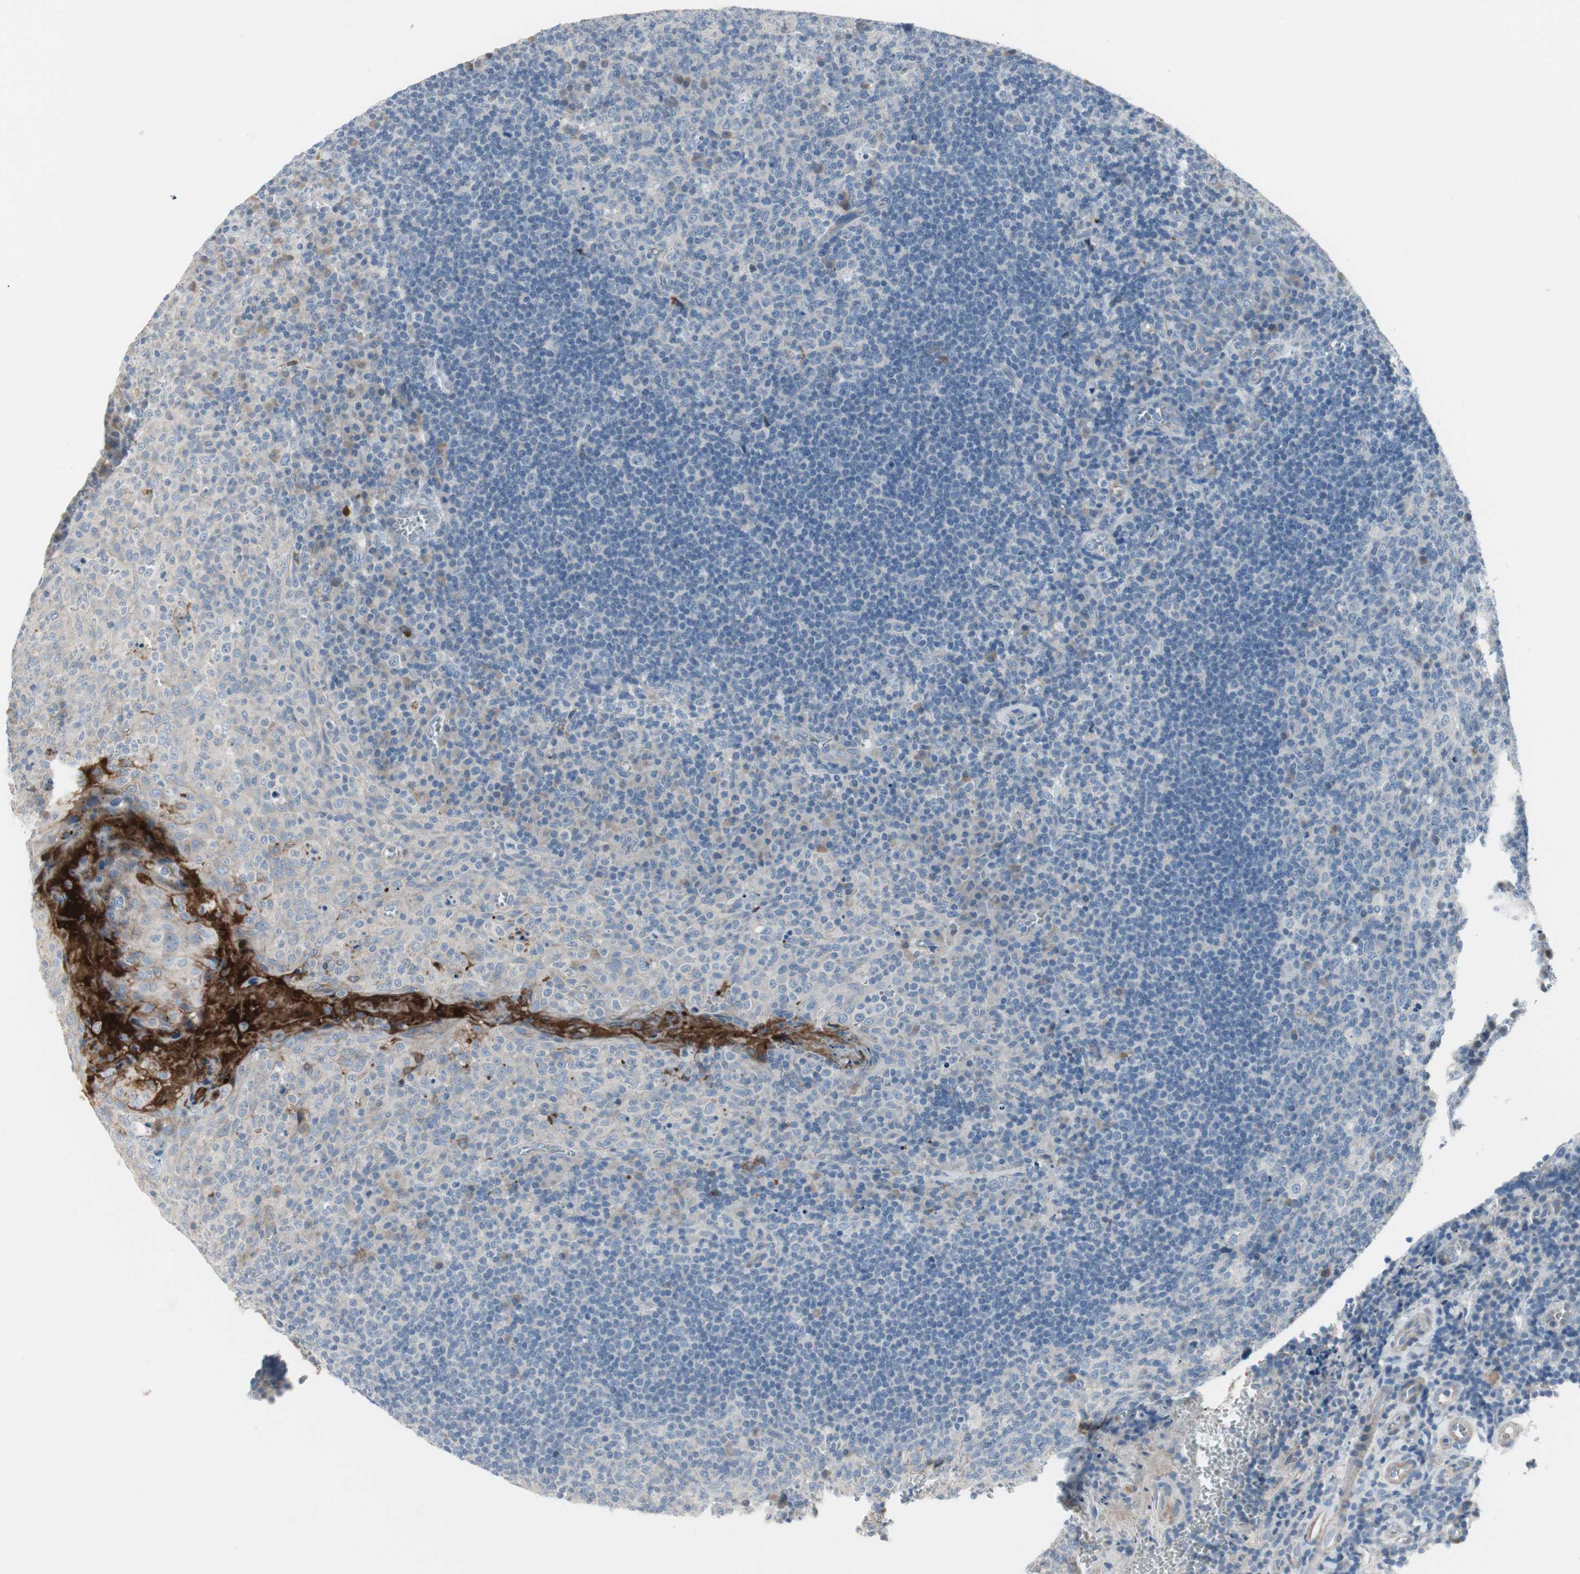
{"staining": {"intensity": "negative", "quantity": "none", "location": "none"}, "tissue": "tonsil", "cell_type": "Germinal center cells", "image_type": "normal", "snomed": [{"axis": "morphology", "description": "Normal tissue, NOS"}, {"axis": "topography", "description": "Tonsil"}], "caption": "A high-resolution photomicrograph shows IHC staining of unremarkable tonsil, which exhibits no significant staining in germinal center cells. (Brightfield microscopy of DAB IHC at high magnification).", "gene": "PIGR", "patient": {"sex": "male", "age": 17}}